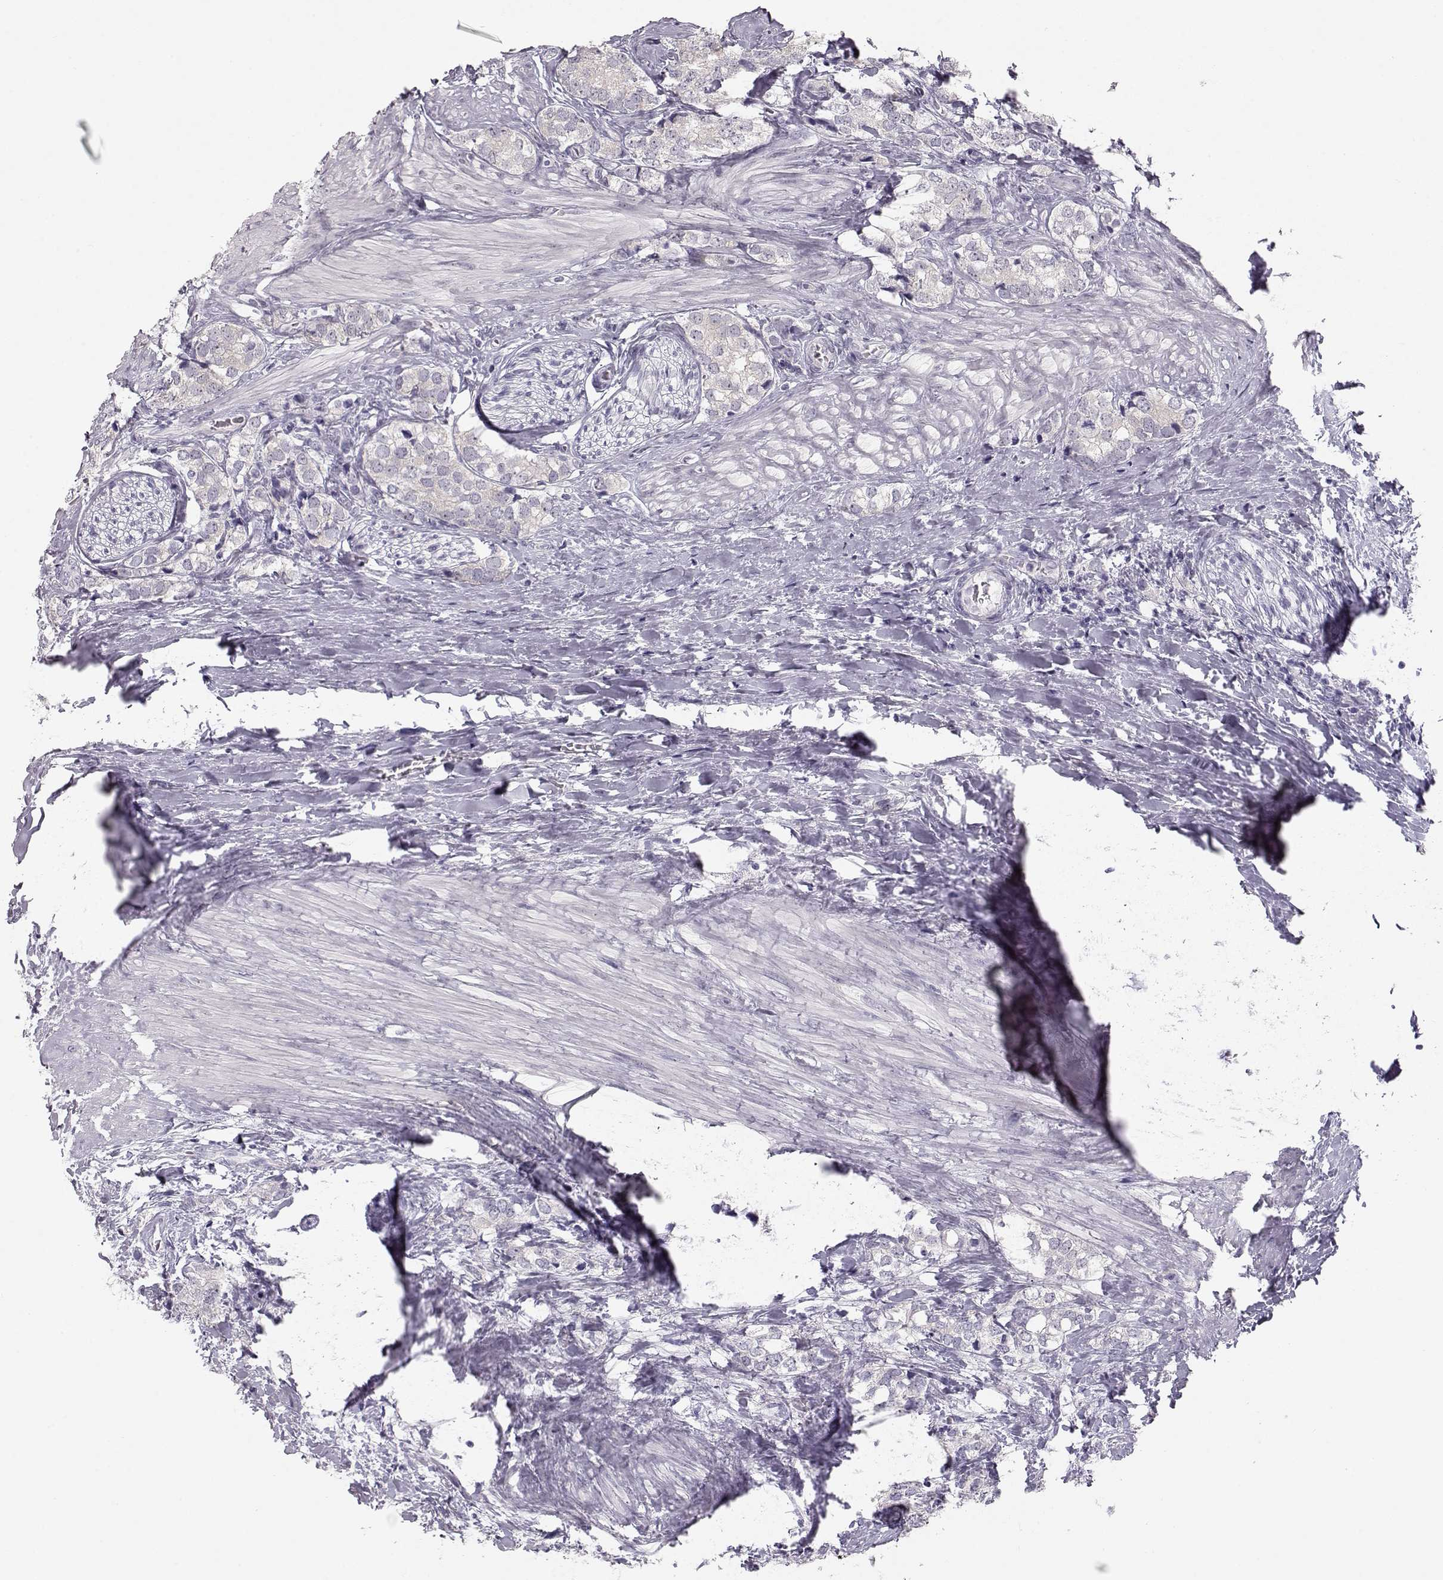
{"staining": {"intensity": "negative", "quantity": "none", "location": "none"}, "tissue": "prostate cancer", "cell_type": "Tumor cells", "image_type": "cancer", "snomed": [{"axis": "morphology", "description": "Adenocarcinoma, NOS"}, {"axis": "topography", "description": "Prostate and seminal vesicle, NOS"}], "caption": "High power microscopy photomicrograph of an IHC micrograph of prostate cancer (adenocarcinoma), revealing no significant positivity in tumor cells.", "gene": "FAM205A", "patient": {"sex": "male", "age": 63}}